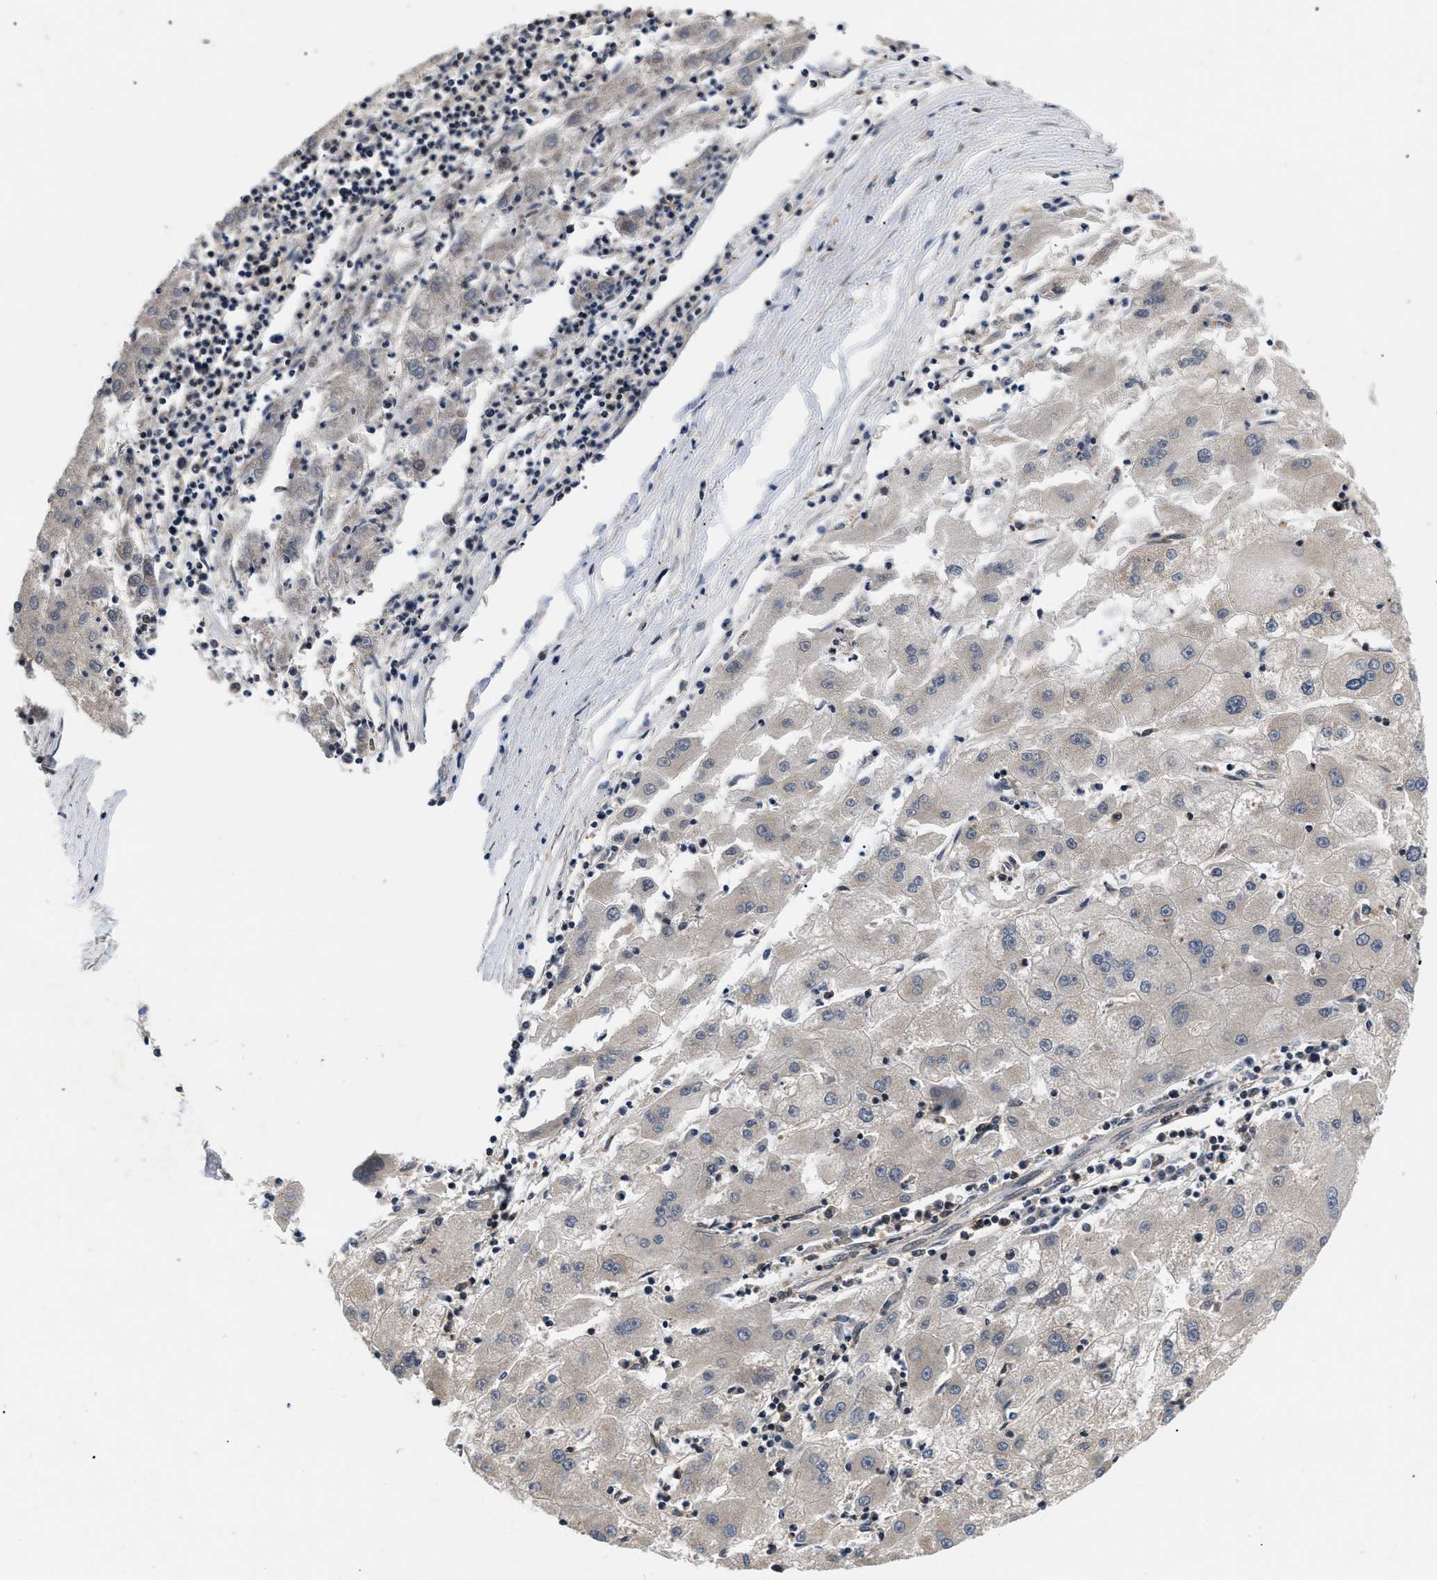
{"staining": {"intensity": "weak", "quantity": "<25%", "location": "cytoplasmic/membranous"}, "tissue": "liver cancer", "cell_type": "Tumor cells", "image_type": "cancer", "snomed": [{"axis": "morphology", "description": "Carcinoma, Hepatocellular, NOS"}, {"axis": "topography", "description": "Liver"}], "caption": "This is a histopathology image of immunohistochemistry (IHC) staining of liver cancer, which shows no positivity in tumor cells.", "gene": "HMGCR", "patient": {"sex": "male", "age": 72}}